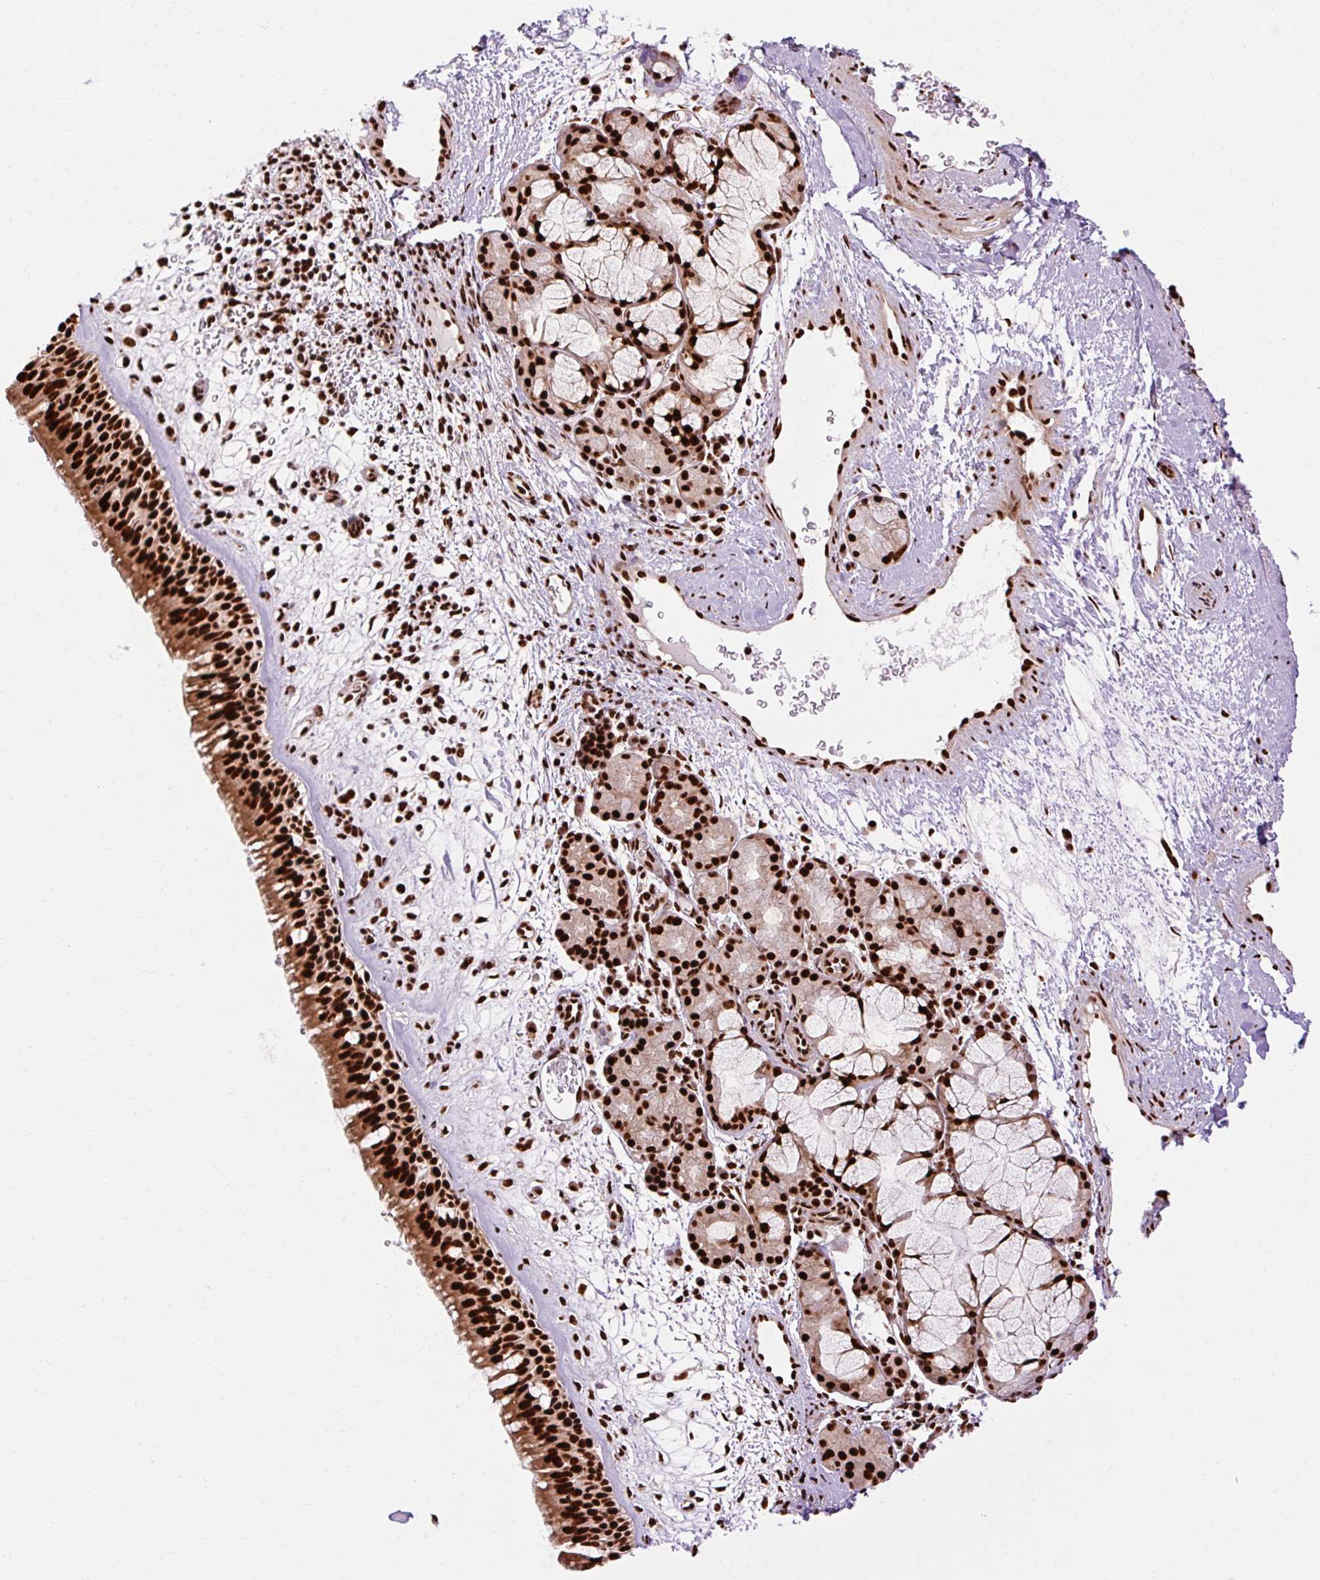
{"staining": {"intensity": "strong", "quantity": ">75%", "location": "cytoplasmic/membranous,nuclear"}, "tissue": "nasopharynx", "cell_type": "Respiratory epithelial cells", "image_type": "normal", "snomed": [{"axis": "morphology", "description": "Normal tissue, NOS"}, {"axis": "topography", "description": "Nasopharynx"}], "caption": "The immunohistochemical stain shows strong cytoplasmic/membranous,nuclear positivity in respiratory epithelial cells of normal nasopharynx.", "gene": "MECOM", "patient": {"sex": "male", "age": 65}}